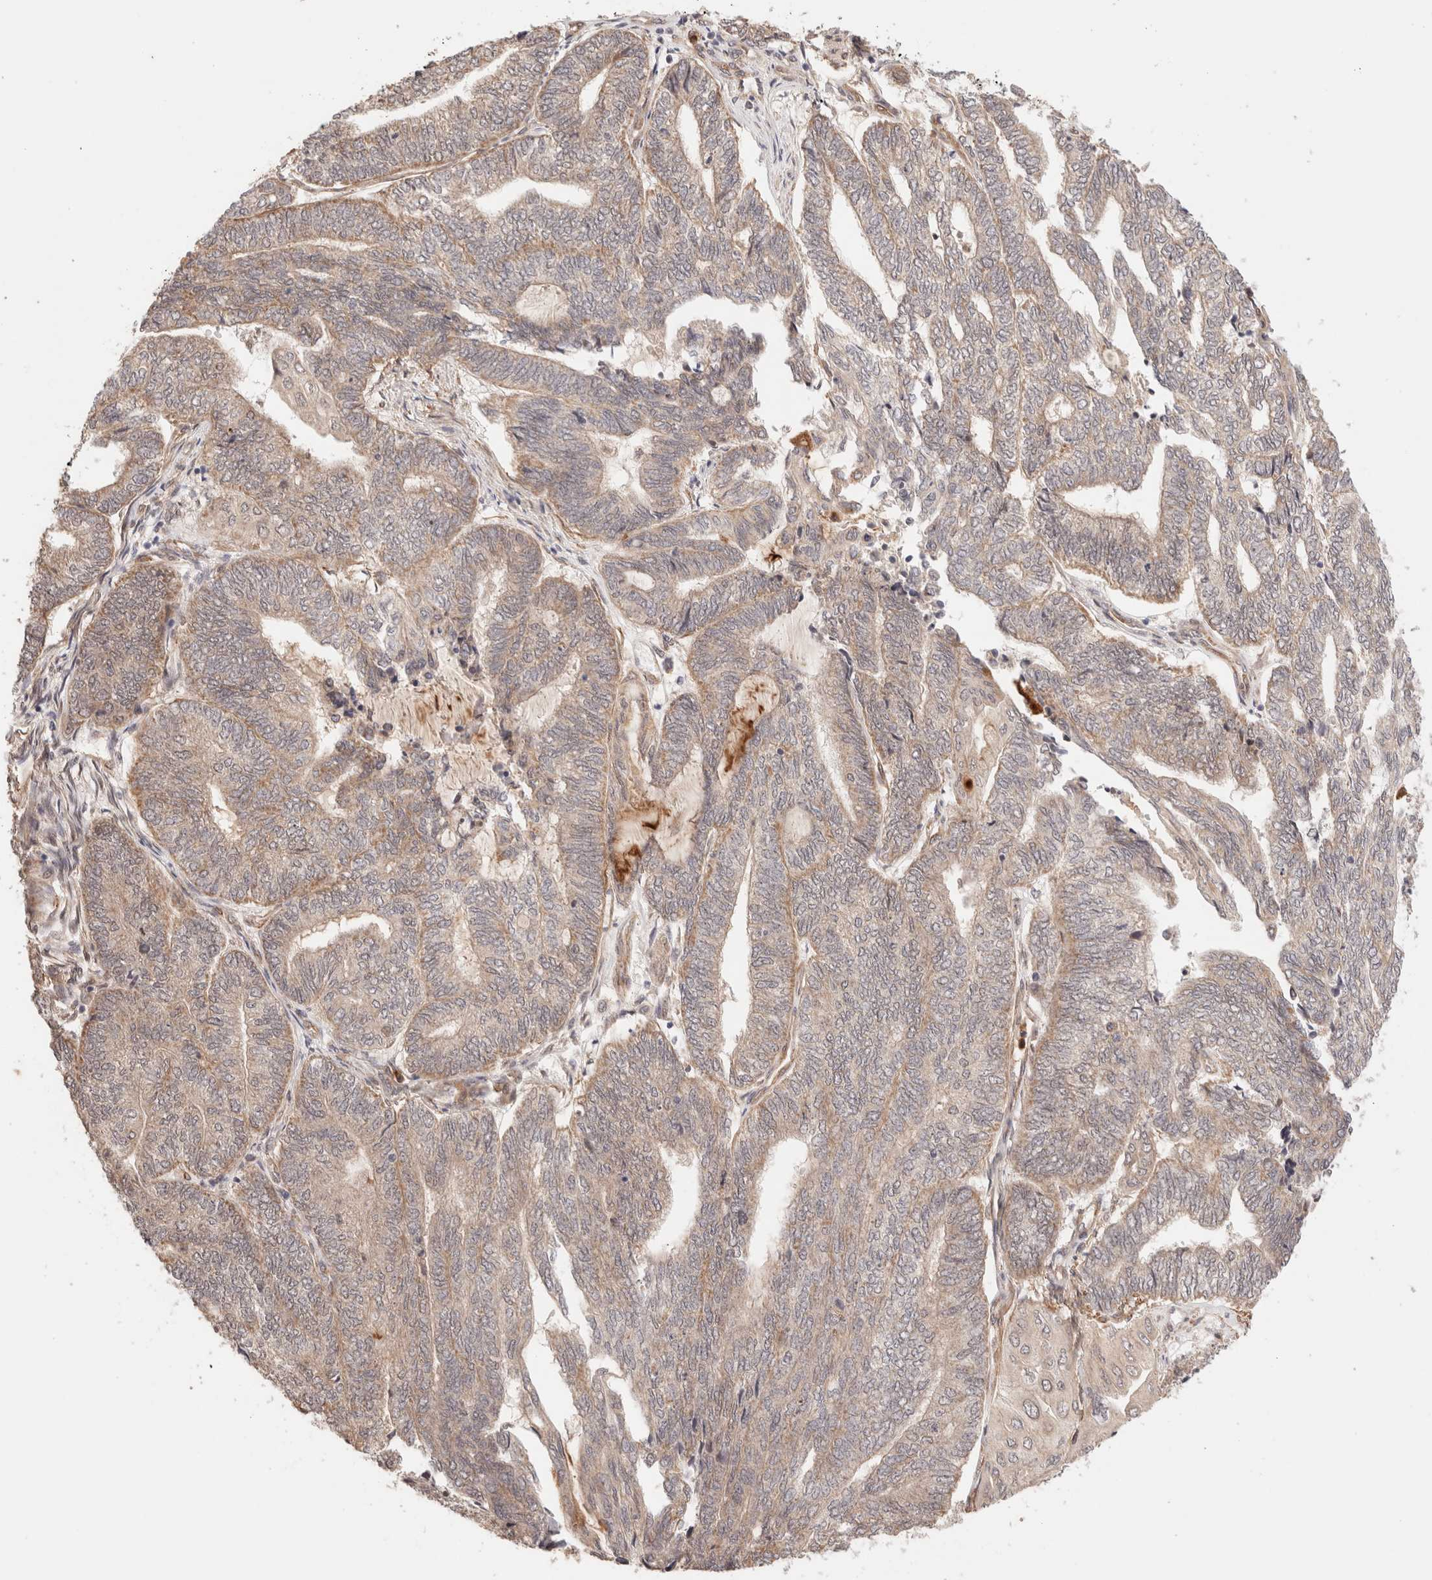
{"staining": {"intensity": "weak", "quantity": ">75%", "location": "nuclear"}, "tissue": "endometrial cancer", "cell_type": "Tumor cells", "image_type": "cancer", "snomed": [{"axis": "morphology", "description": "Adenocarcinoma, NOS"}, {"axis": "topography", "description": "Uterus"}, {"axis": "topography", "description": "Endometrium"}], "caption": "Human endometrial adenocarcinoma stained with a protein marker demonstrates weak staining in tumor cells.", "gene": "BRPF3", "patient": {"sex": "female", "age": 70}}